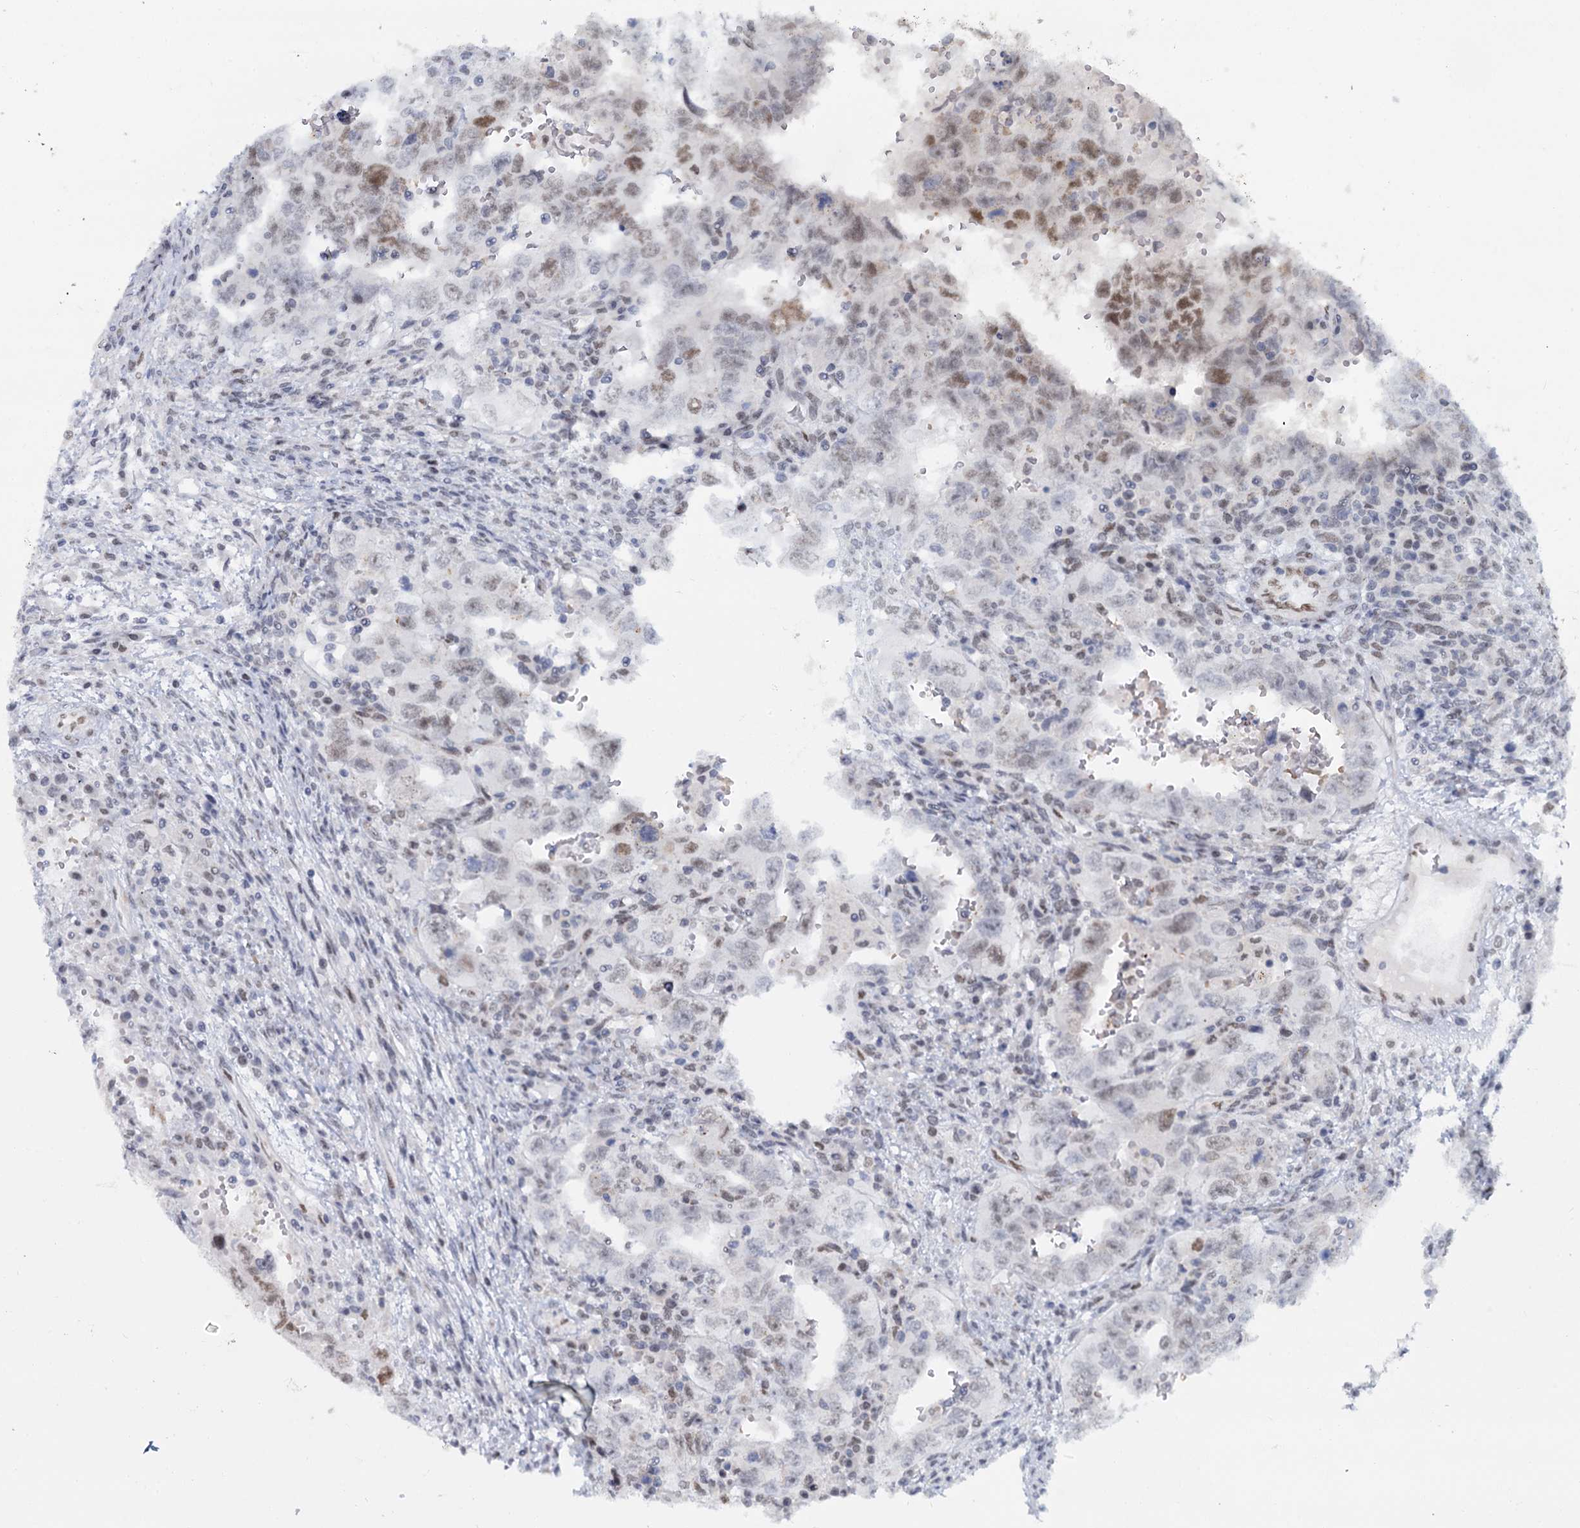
{"staining": {"intensity": "moderate", "quantity": "<25%", "location": "nuclear"}, "tissue": "testis cancer", "cell_type": "Tumor cells", "image_type": "cancer", "snomed": [{"axis": "morphology", "description": "Carcinoma, Embryonal, NOS"}, {"axis": "topography", "description": "Testis"}], "caption": "Approximately <25% of tumor cells in human testis cancer (embryonal carcinoma) show moderate nuclear protein expression as visualized by brown immunohistochemical staining.", "gene": "RPRD1A", "patient": {"sex": "male", "age": 26}}